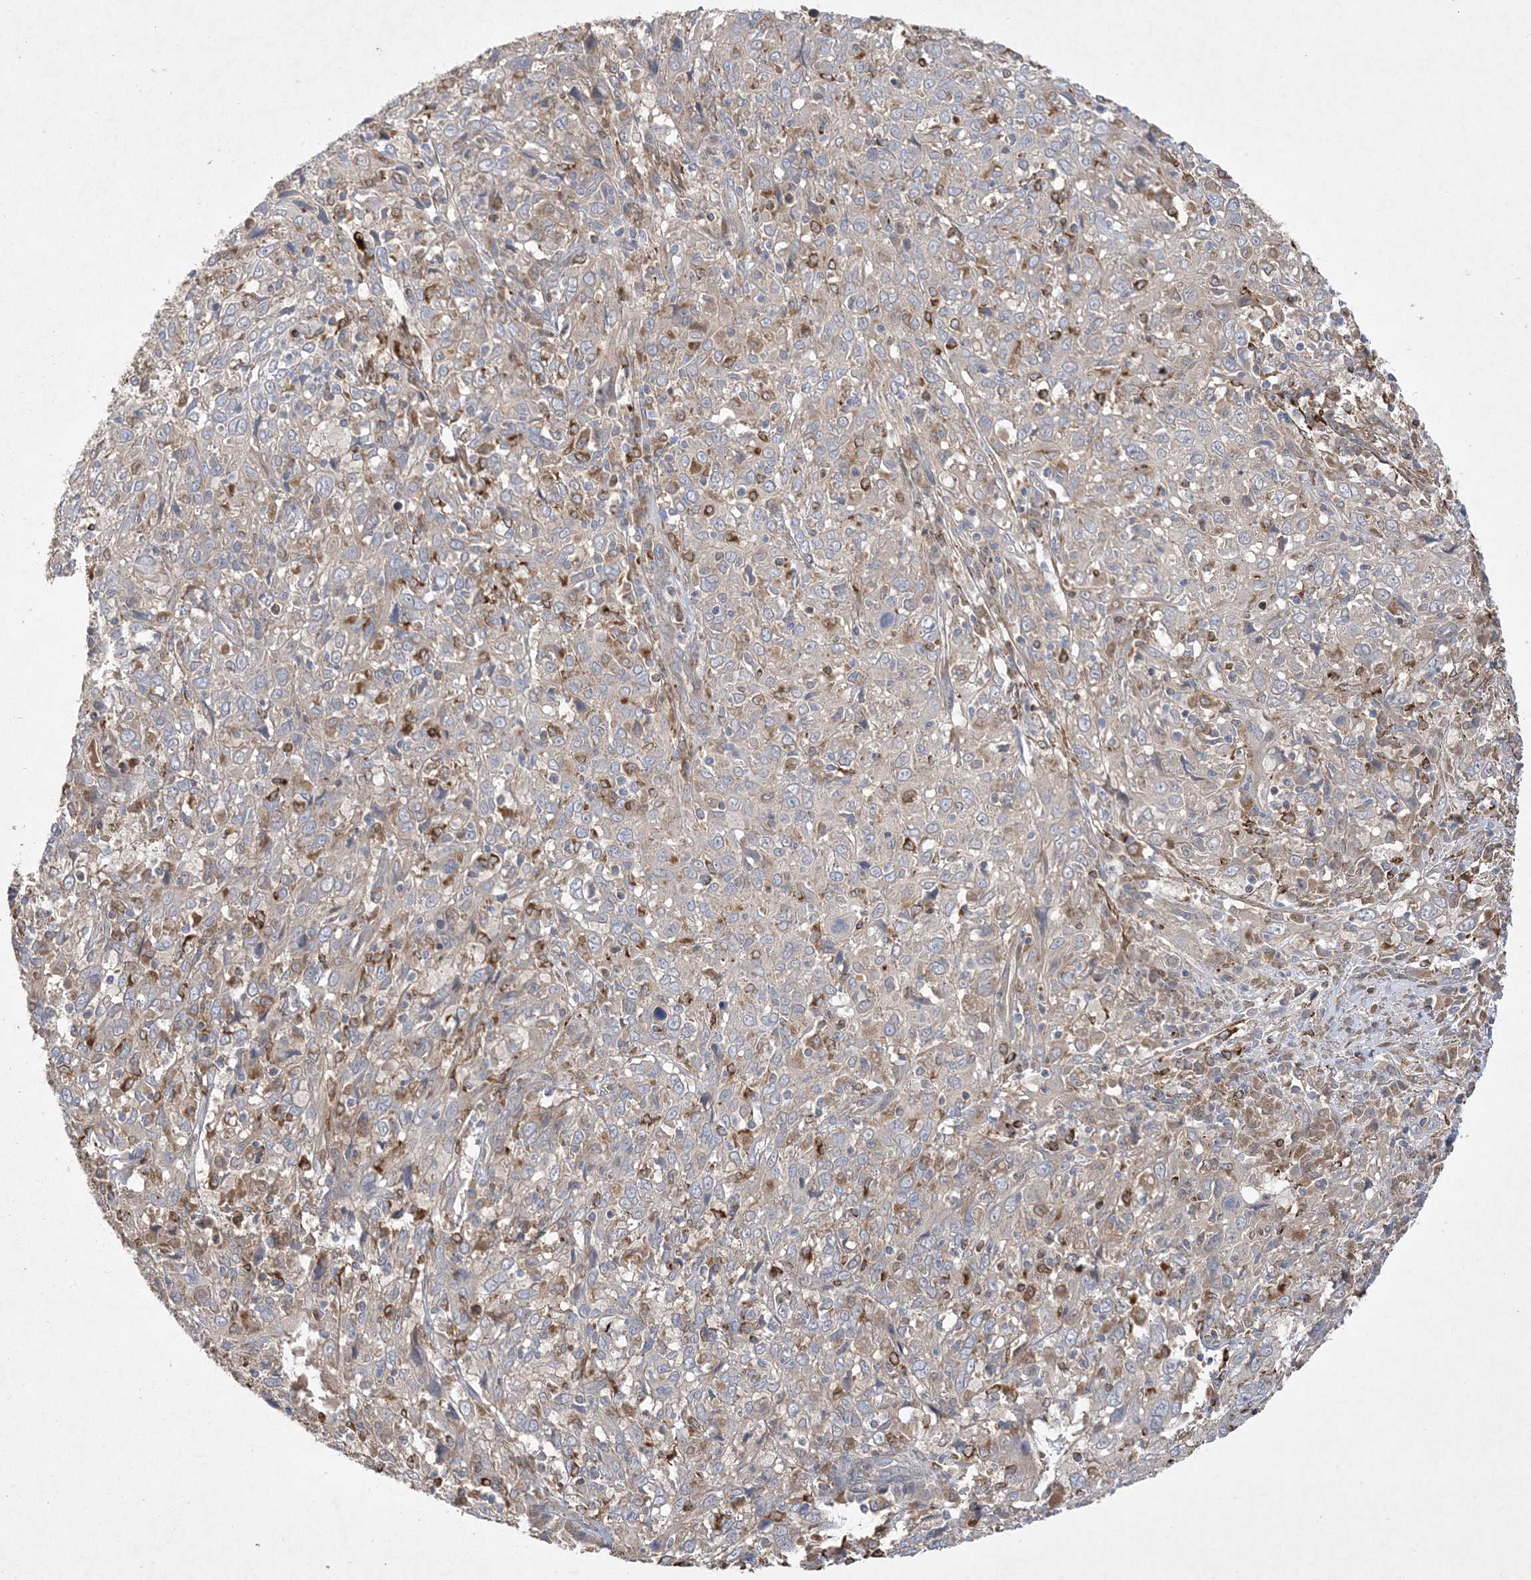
{"staining": {"intensity": "weak", "quantity": "<25%", "location": "cytoplasmic/membranous"}, "tissue": "cervical cancer", "cell_type": "Tumor cells", "image_type": "cancer", "snomed": [{"axis": "morphology", "description": "Squamous cell carcinoma, NOS"}, {"axis": "topography", "description": "Cervix"}], "caption": "There is no significant staining in tumor cells of cervical squamous cell carcinoma.", "gene": "MASP2", "patient": {"sex": "female", "age": 46}}